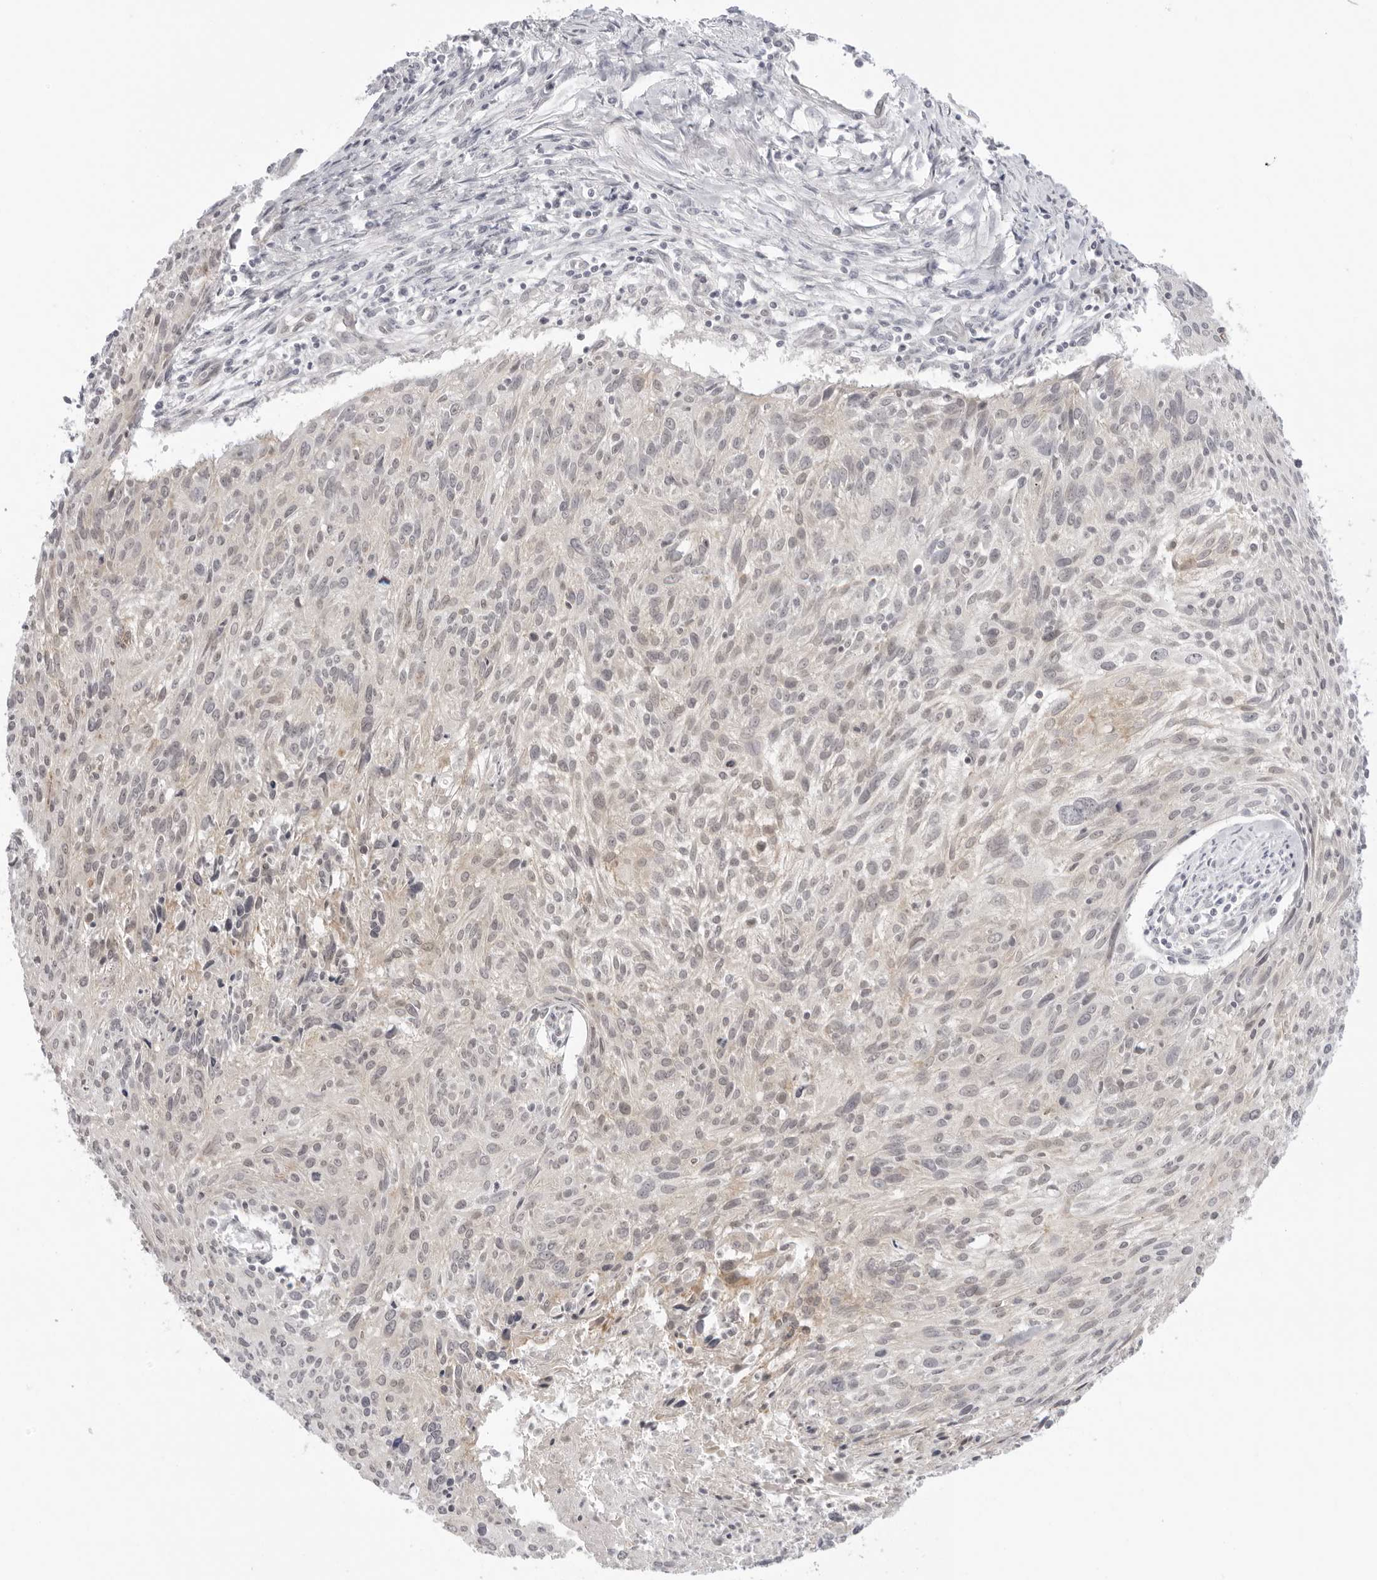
{"staining": {"intensity": "moderate", "quantity": "25%-75%", "location": "cytoplasmic/membranous"}, "tissue": "cervical cancer", "cell_type": "Tumor cells", "image_type": "cancer", "snomed": [{"axis": "morphology", "description": "Squamous cell carcinoma, NOS"}, {"axis": "topography", "description": "Cervix"}], "caption": "The image demonstrates staining of cervical squamous cell carcinoma, revealing moderate cytoplasmic/membranous protein positivity (brown color) within tumor cells.", "gene": "TRAPPC3", "patient": {"sex": "female", "age": 51}}